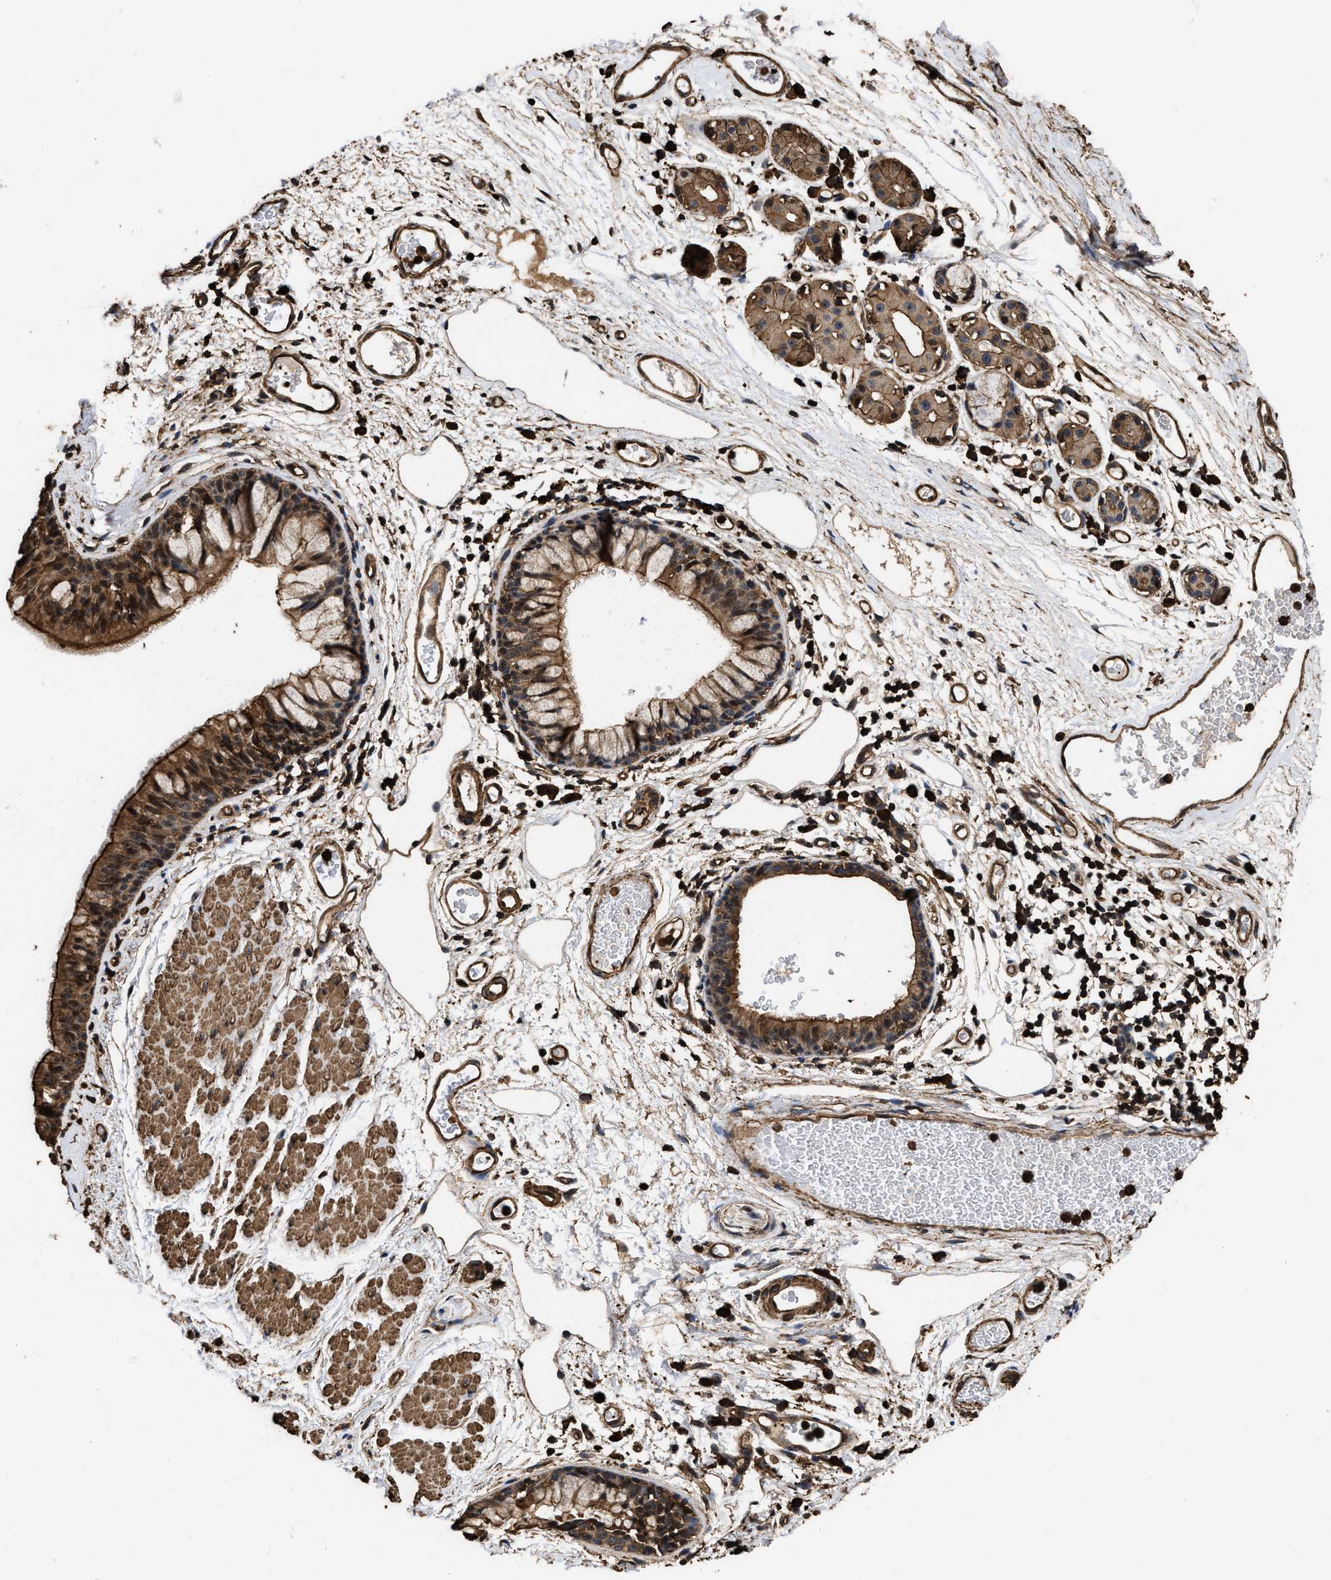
{"staining": {"intensity": "moderate", "quantity": ">75%", "location": "cytoplasmic/membranous,nuclear"}, "tissue": "bronchus", "cell_type": "Respiratory epithelial cells", "image_type": "normal", "snomed": [{"axis": "morphology", "description": "Normal tissue, NOS"}, {"axis": "topography", "description": "Cartilage tissue"}, {"axis": "topography", "description": "Bronchus"}], "caption": "Benign bronchus demonstrates moderate cytoplasmic/membranous,nuclear positivity in about >75% of respiratory epithelial cells, visualized by immunohistochemistry. (brown staining indicates protein expression, while blue staining denotes nuclei).", "gene": "KBTBD2", "patient": {"sex": "female", "age": 53}}